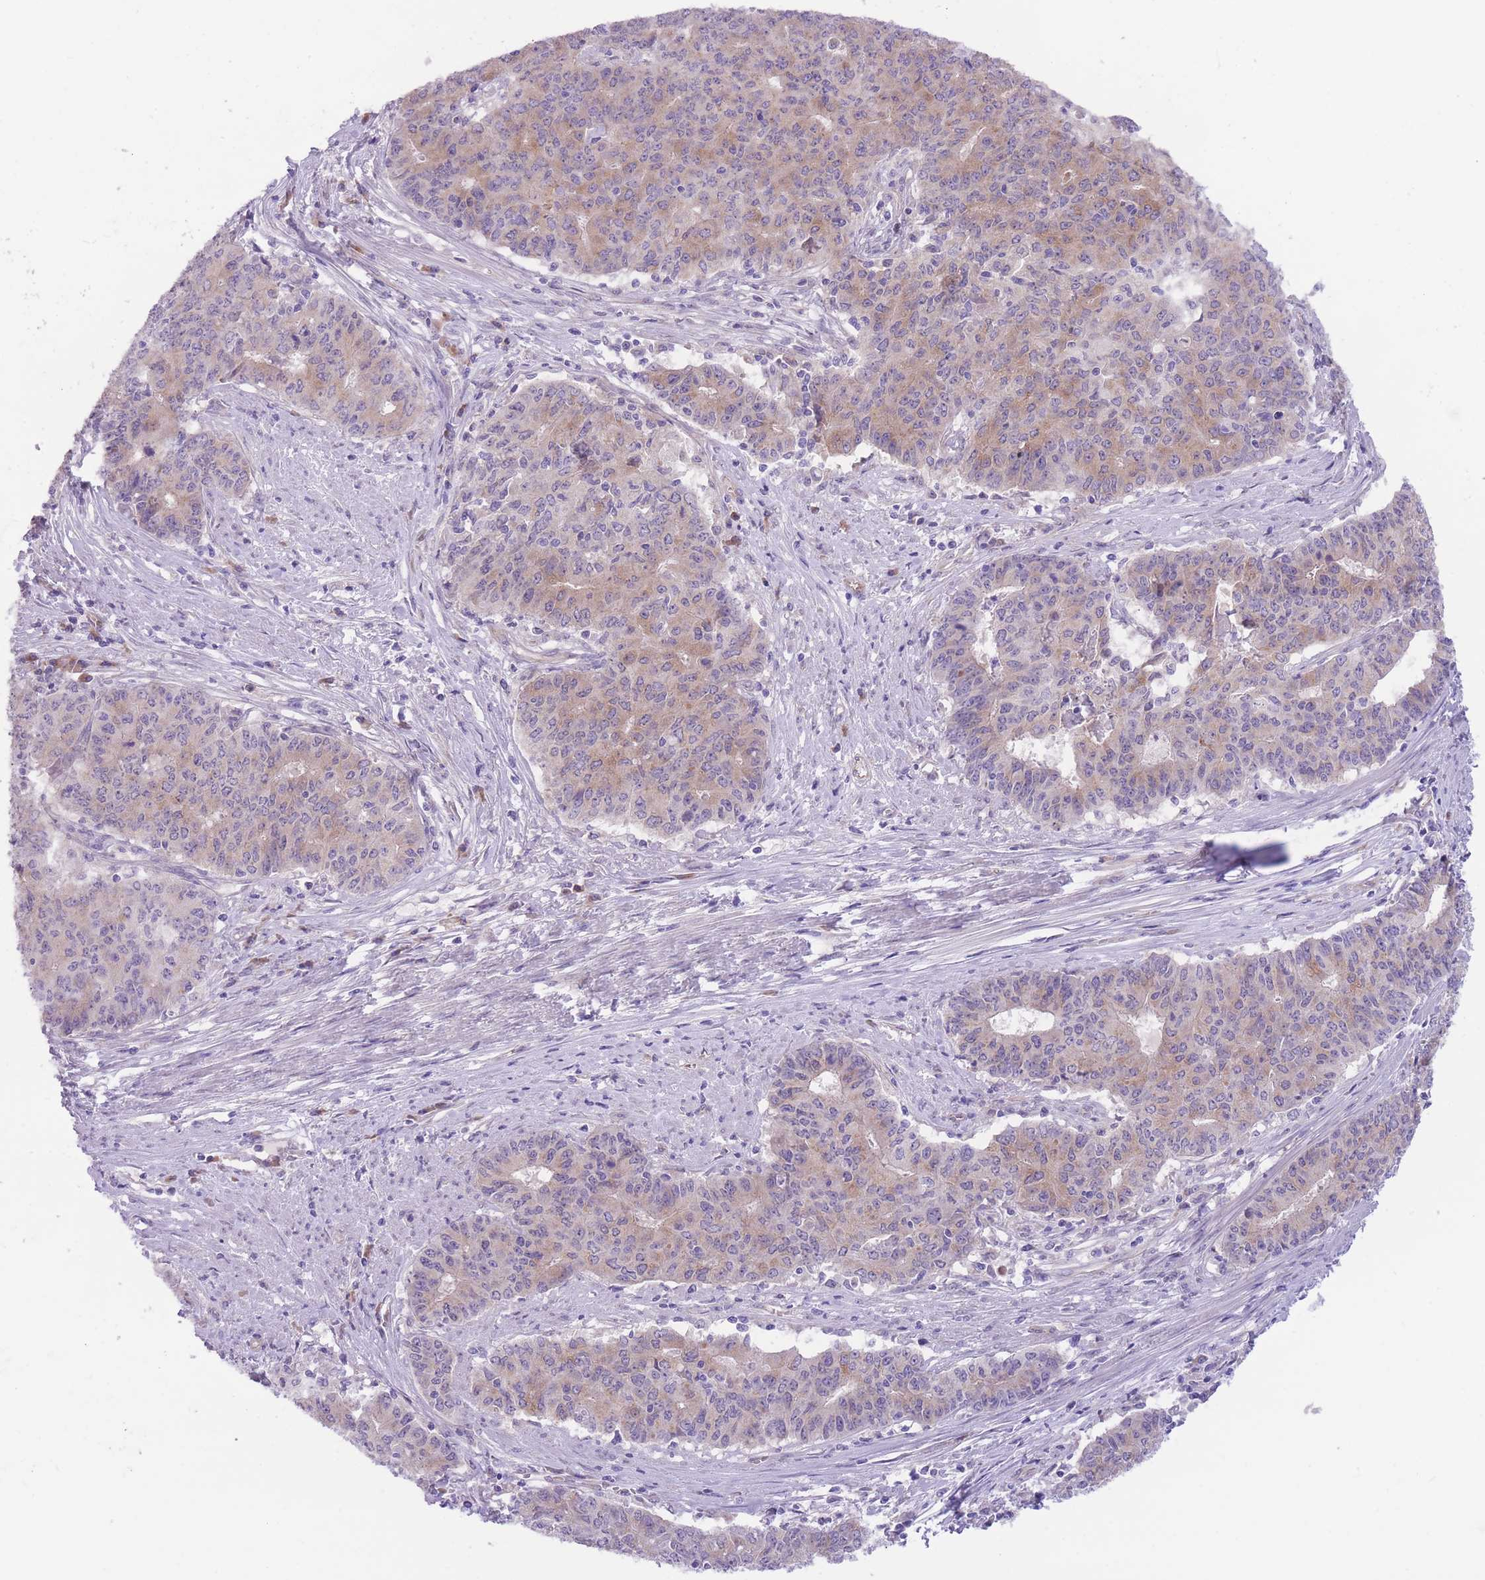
{"staining": {"intensity": "weak", "quantity": "25%-75%", "location": "cytoplasmic/membranous"}, "tissue": "endometrial cancer", "cell_type": "Tumor cells", "image_type": "cancer", "snomed": [{"axis": "morphology", "description": "Adenocarcinoma, NOS"}, {"axis": "topography", "description": "Endometrium"}], "caption": "This micrograph reveals immunohistochemistry staining of endometrial cancer, with low weak cytoplasmic/membranous expression in approximately 25%-75% of tumor cells.", "gene": "WWOX", "patient": {"sex": "female", "age": 59}}